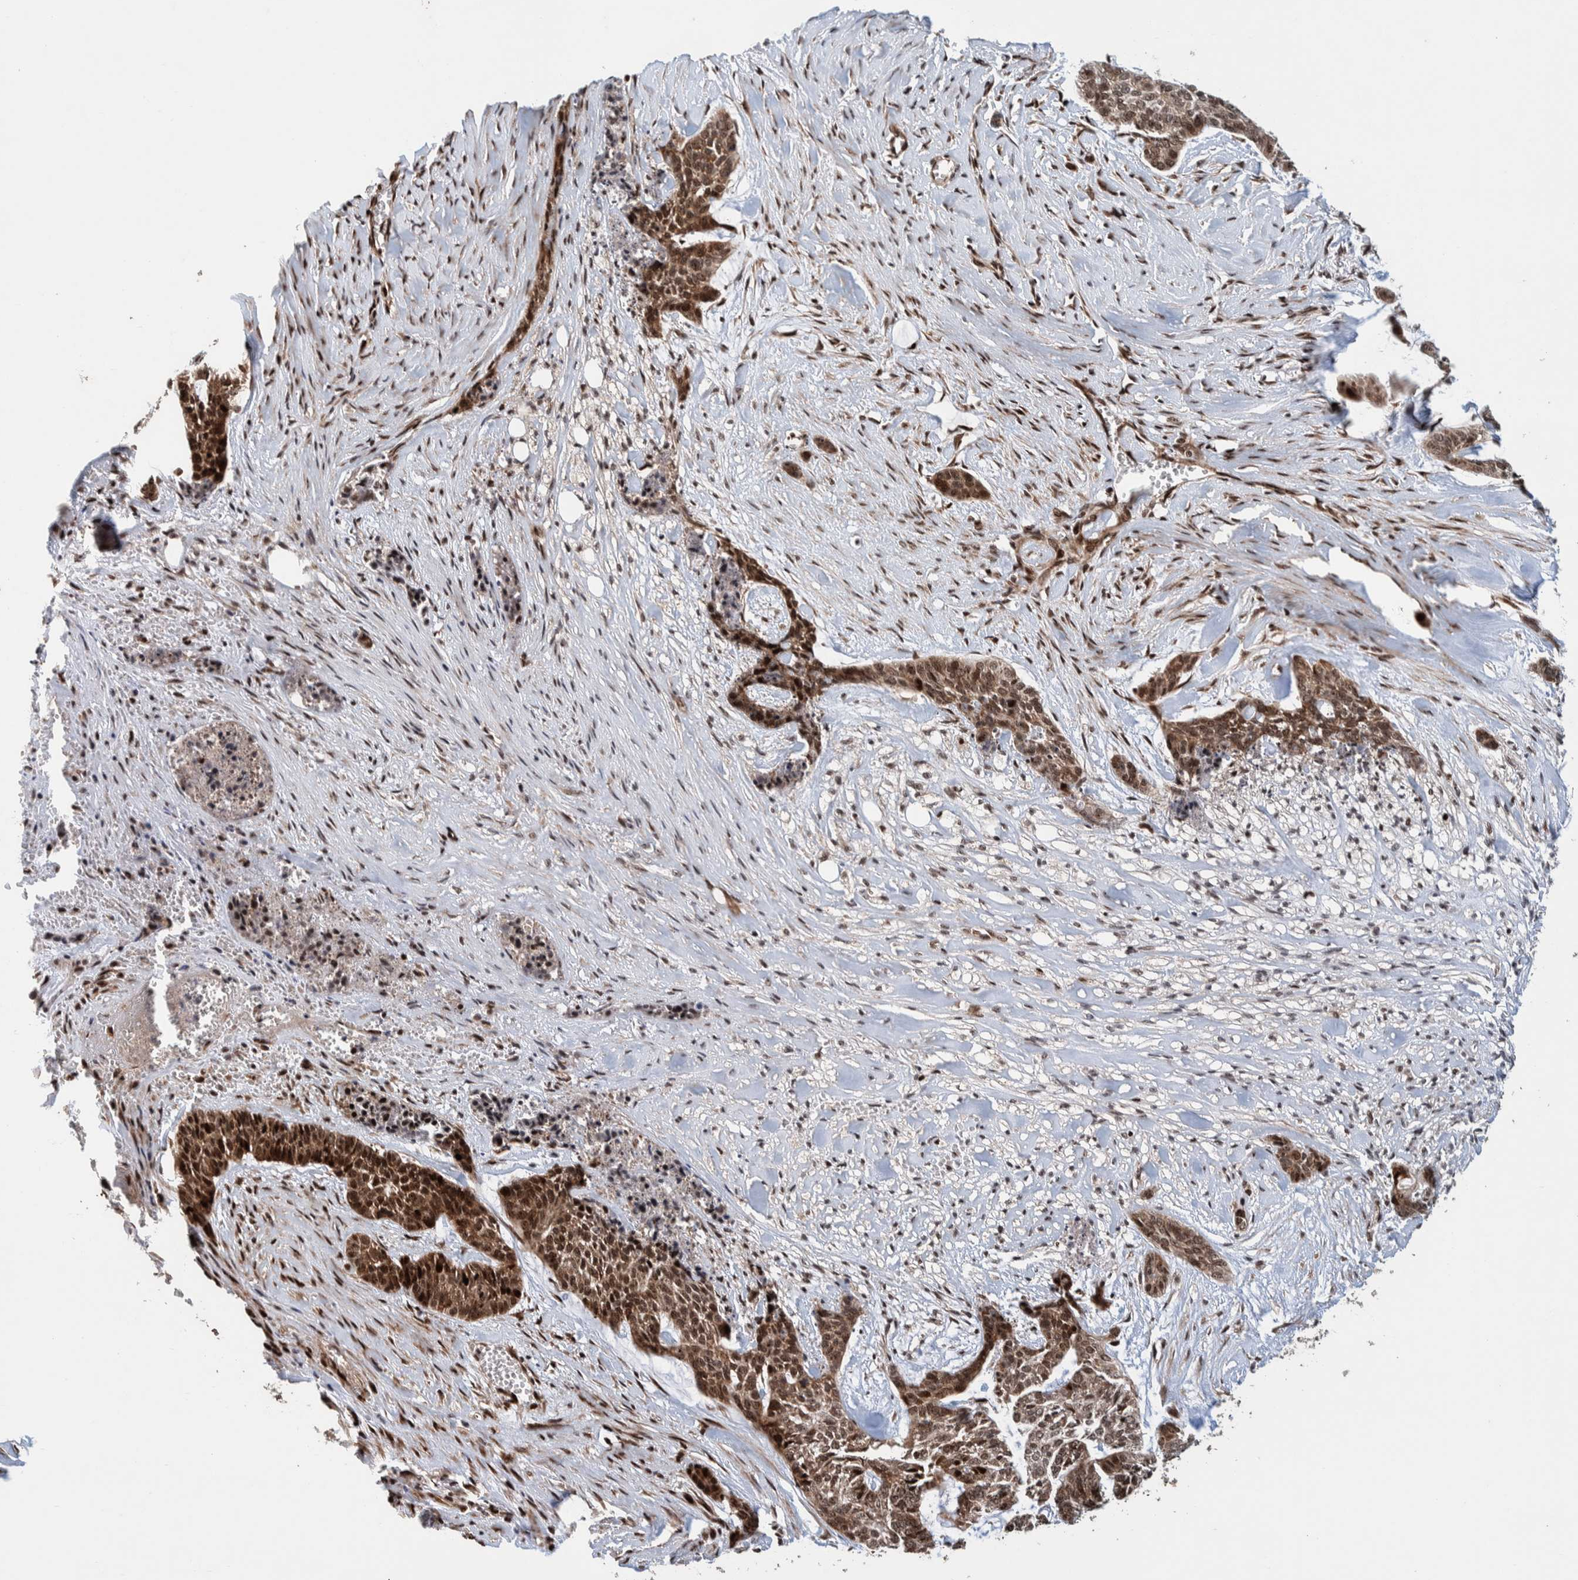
{"staining": {"intensity": "moderate", "quantity": ">75%", "location": "nuclear"}, "tissue": "skin cancer", "cell_type": "Tumor cells", "image_type": "cancer", "snomed": [{"axis": "morphology", "description": "Basal cell carcinoma"}, {"axis": "topography", "description": "Skin"}], "caption": "This is a micrograph of IHC staining of skin cancer (basal cell carcinoma), which shows moderate positivity in the nuclear of tumor cells.", "gene": "CHD4", "patient": {"sex": "female", "age": 64}}